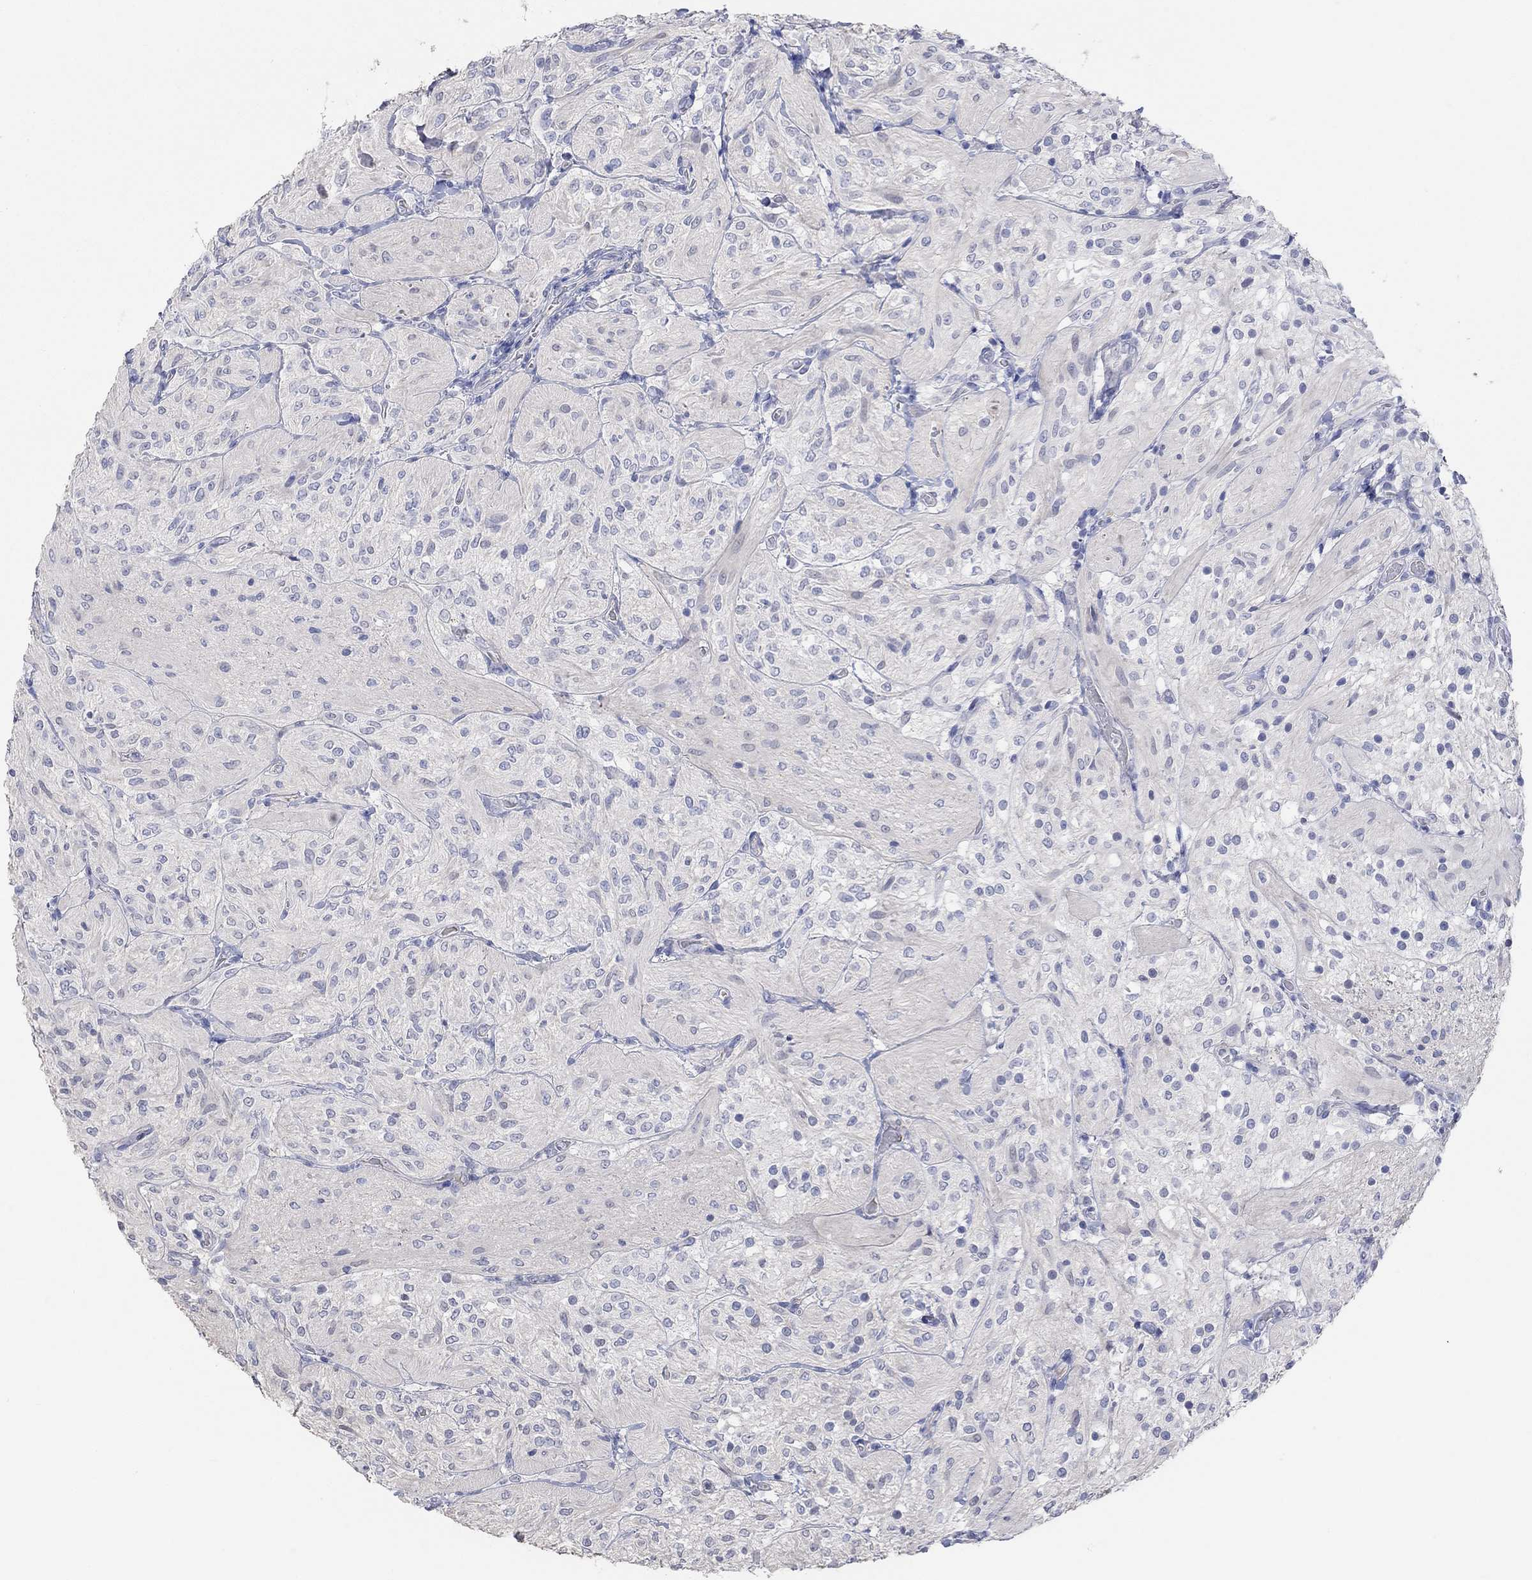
{"staining": {"intensity": "negative", "quantity": "none", "location": "none"}, "tissue": "glioma", "cell_type": "Tumor cells", "image_type": "cancer", "snomed": [{"axis": "morphology", "description": "Glioma, malignant, Low grade"}, {"axis": "topography", "description": "Brain"}], "caption": "IHC photomicrograph of neoplastic tissue: human glioma stained with DAB reveals no significant protein positivity in tumor cells.", "gene": "PNMA5", "patient": {"sex": "male", "age": 3}}